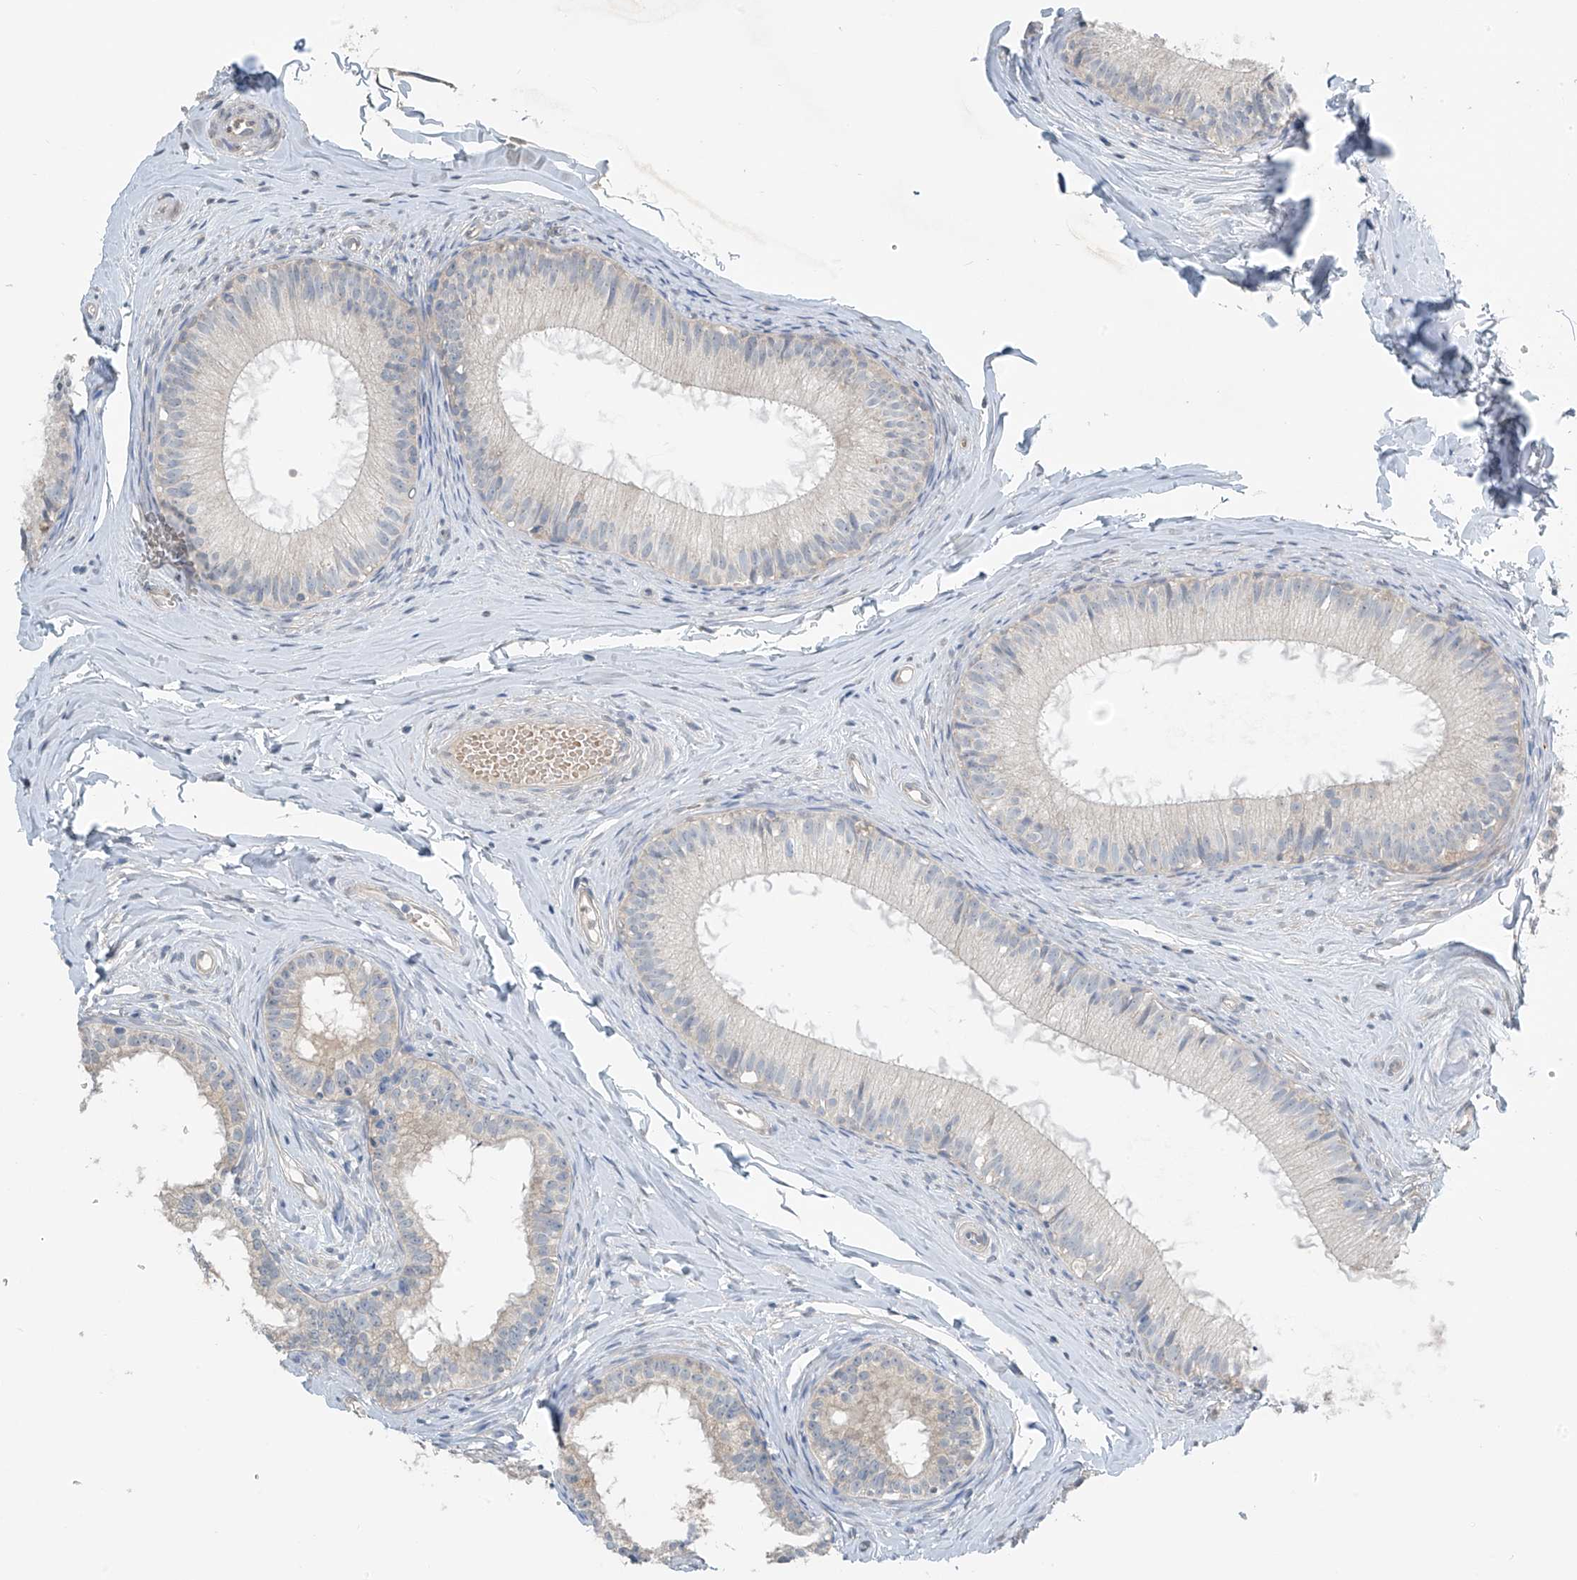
{"staining": {"intensity": "negative", "quantity": "none", "location": "none"}, "tissue": "epididymis", "cell_type": "Glandular cells", "image_type": "normal", "snomed": [{"axis": "morphology", "description": "Normal tissue, NOS"}, {"axis": "topography", "description": "Epididymis"}], "caption": "A histopathology image of epididymis stained for a protein demonstrates no brown staining in glandular cells.", "gene": "HOXA11", "patient": {"sex": "male", "age": 34}}